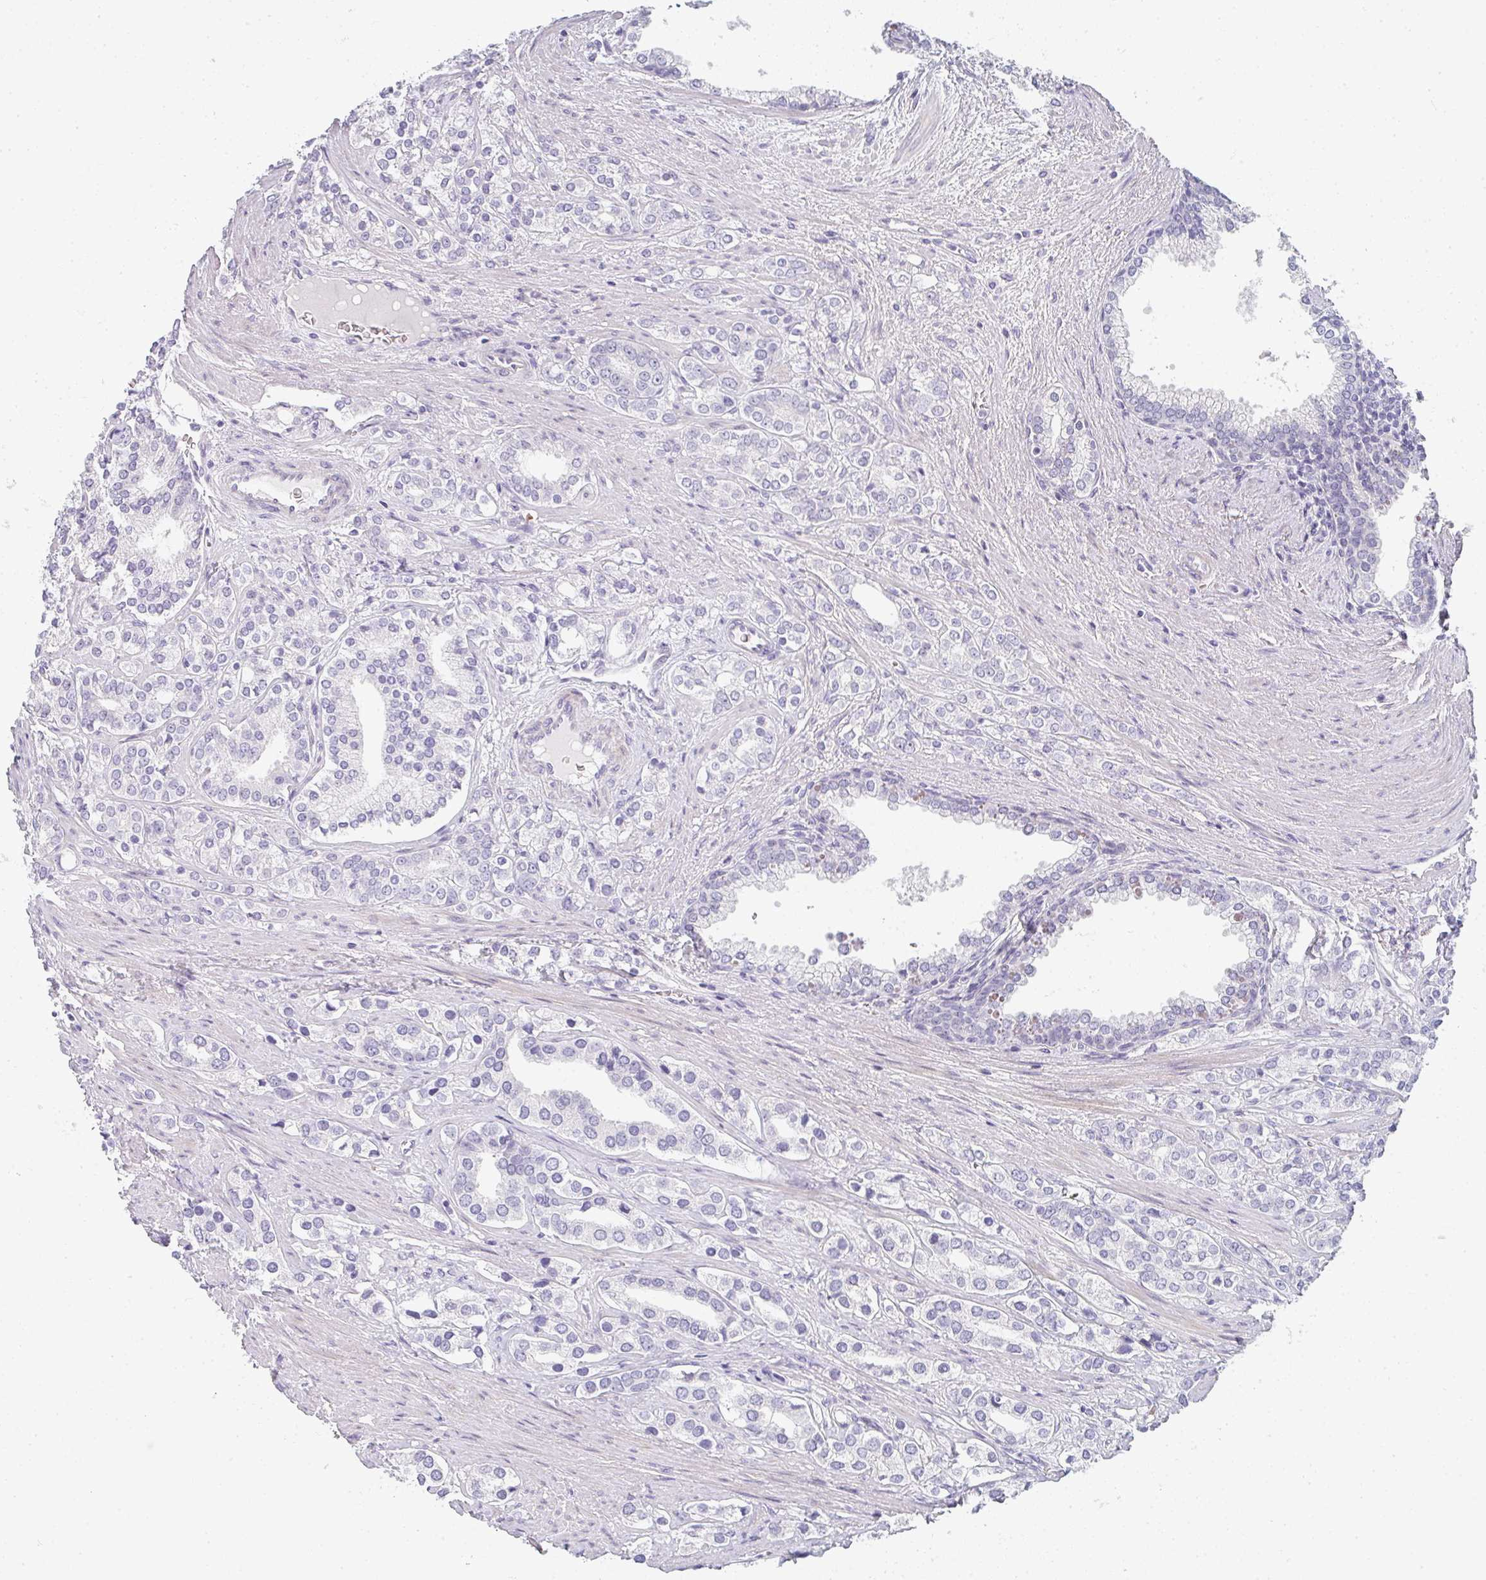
{"staining": {"intensity": "negative", "quantity": "none", "location": "none"}, "tissue": "prostate cancer", "cell_type": "Tumor cells", "image_type": "cancer", "snomed": [{"axis": "morphology", "description": "Adenocarcinoma, High grade"}, {"axis": "topography", "description": "Prostate"}], "caption": "Histopathology image shows no protein positivity in tumor cells of prostate cancer (high-grade adenocarcinoma) tissue.", "gene": "NEU2", "patient": {"sex": "male", "age": 58}}